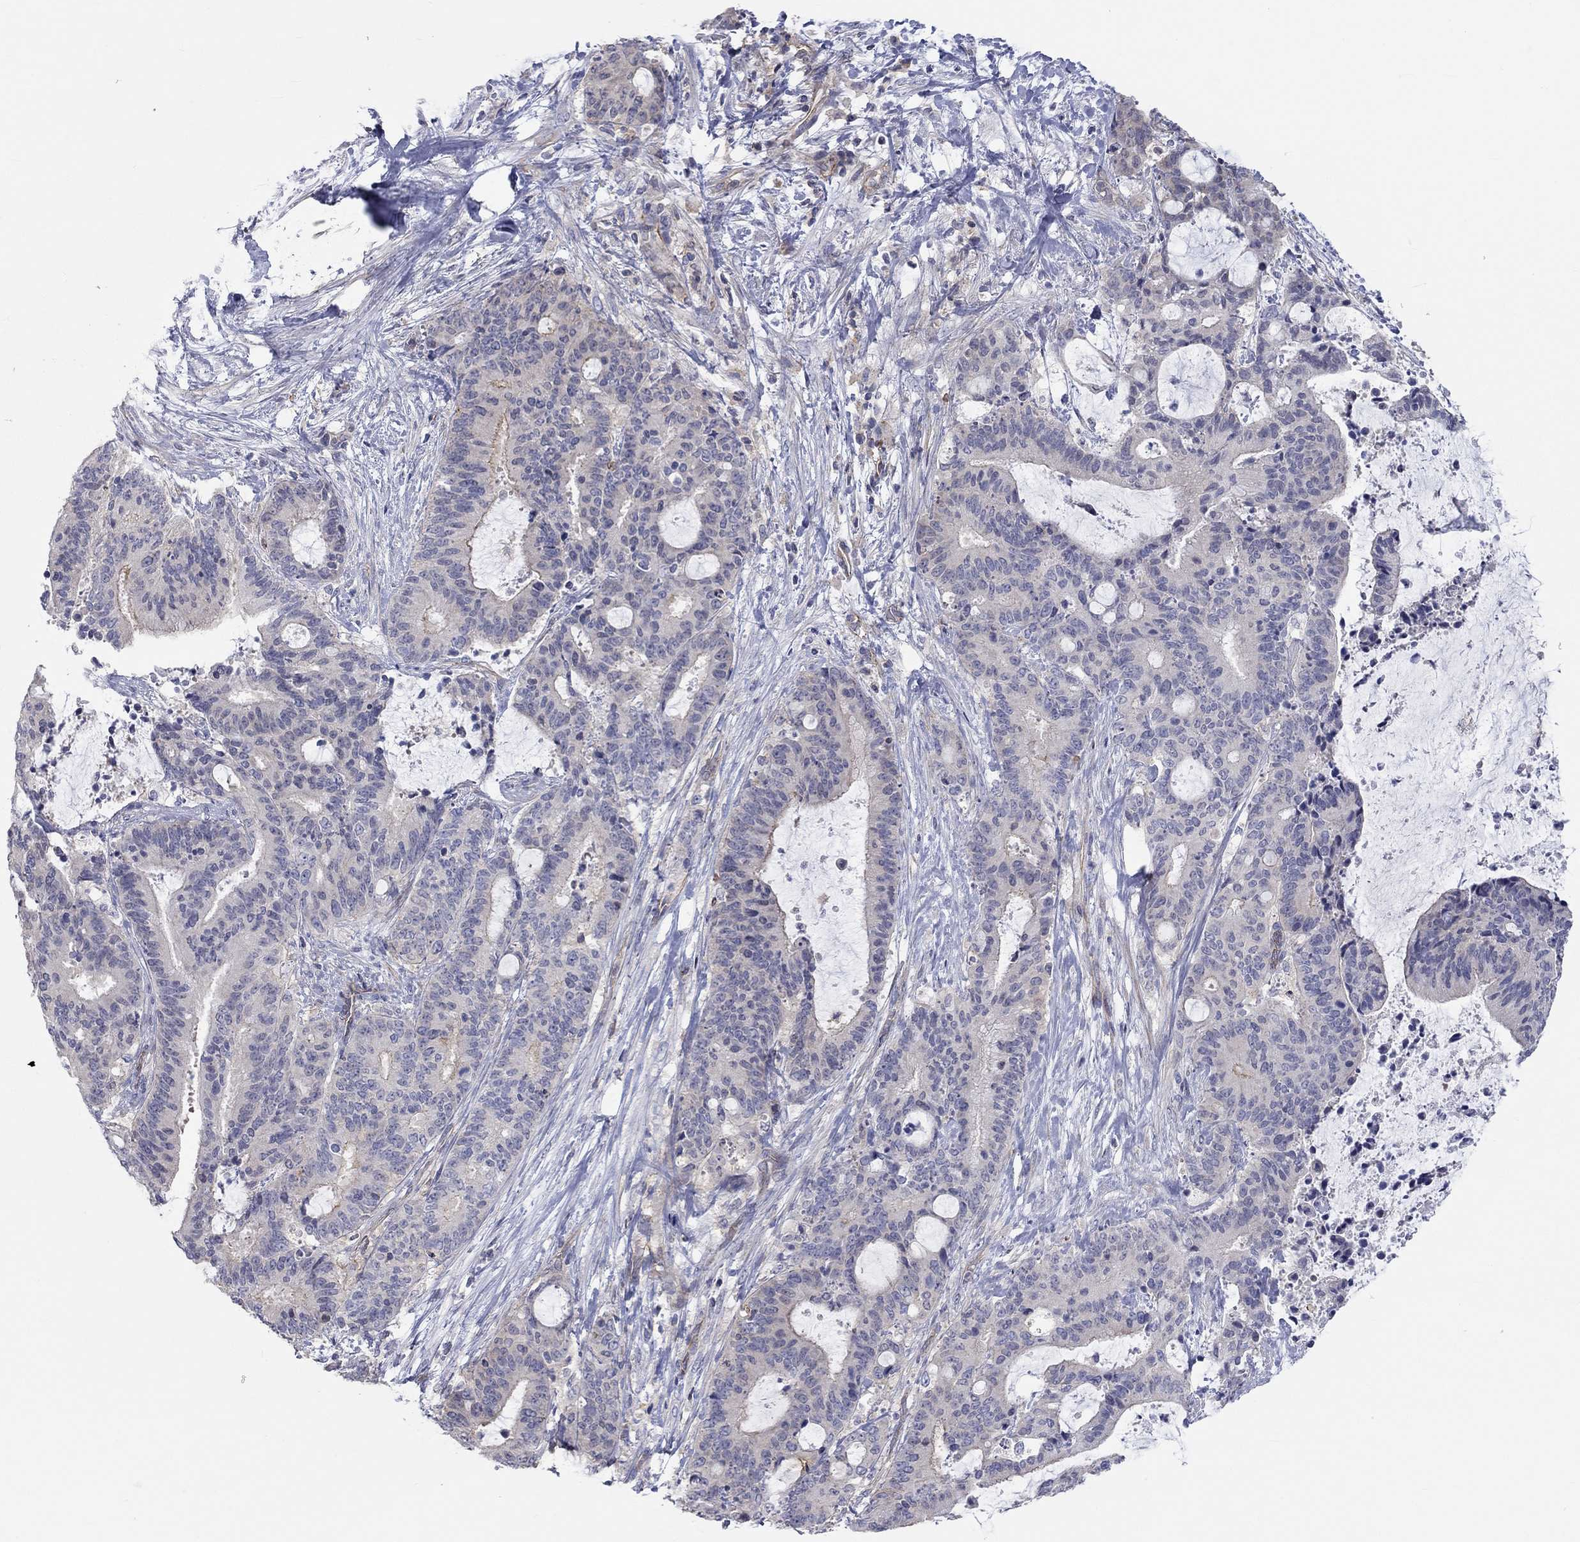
{"staining": {"intensity": "weak", "quantity": "<25%", "location": "cytoplasmic/membranous"}, "tissue": "liver cancer", "cell_type": "Tumor cells", "image_type": "cancer", "snomed": [{"axis": "morphology", "description": "Cholangiocarcinoma"}, {"axis": "topography", "description": "Liver"}], "caption": "An immunohistochemistry micrograph of cholangiocarcinoma (liver) is shown. There is no staining in tumor cells of cholangiocarcinoma (liver).", "gene": "PCDHGA10", "patient": {"sex": "female", "age": 73}}